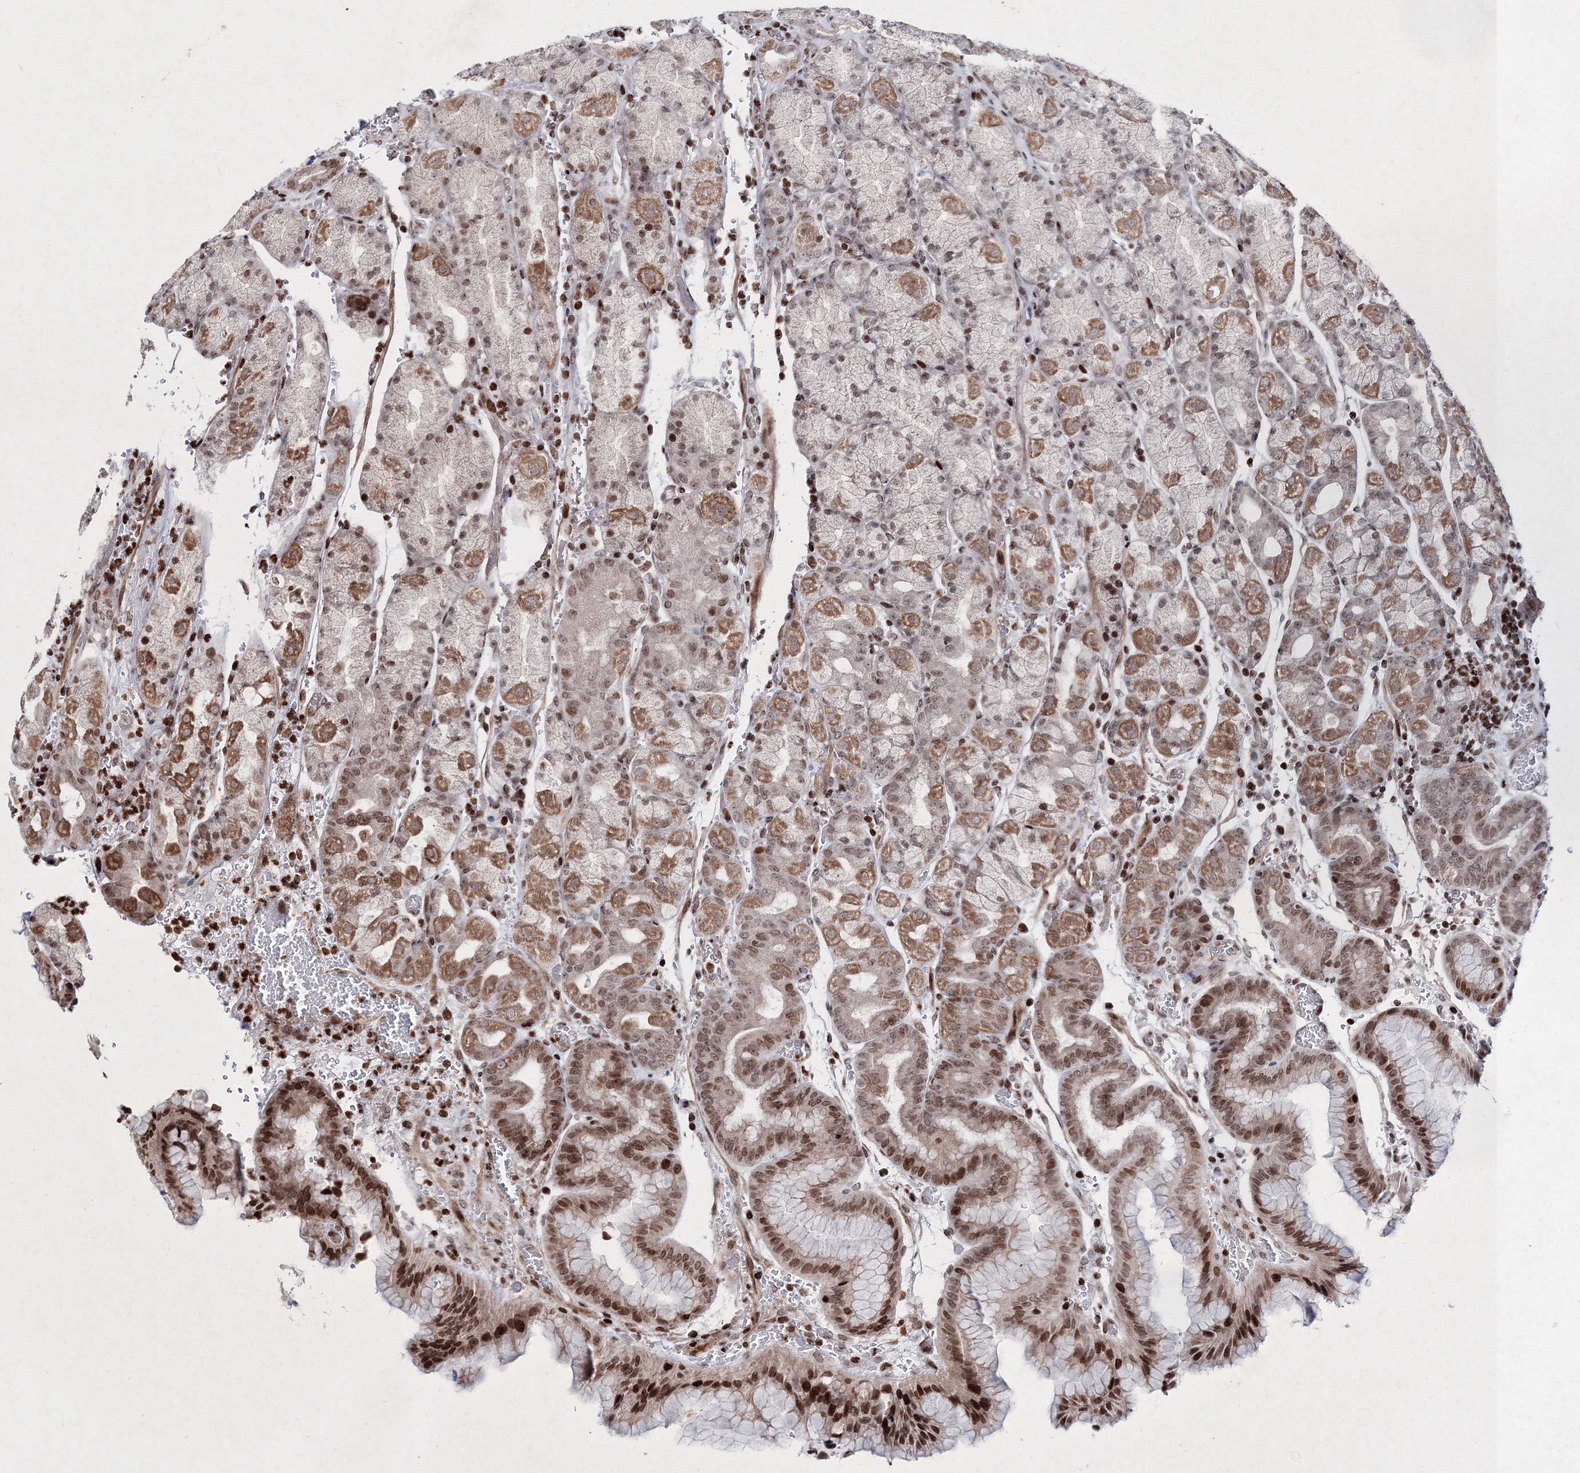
{"staining": {"intensity": "moderate", "quantity": "25%-75%", "location": "cytoplasmic/membranous,nuclear"}, "tissue": "stomach", "cell_type": "Glandular cells", "image_type": "normal", "snomed": [{"axis": "morphology", "description": "Normal tissue, NOS"}, {"axis": "morphology", "description": "Carcinoid, malignant, NOS"}, {"axis": "topography", "description": "Stomach, upper"}], "caption": "Immunohistochemistry (IHC) photomicrograph of normal stomach: human stomach stained using immunohistochemistry exhibits medium levels of moderate protein expression localized specifically in the cytoplasmic/membranous,nuclear of glandular cells, appearing as a cytoplasmic/membranous,nuclear brown color.", "gene": "SMIM29", "patient": {"sex": "male", "age": 39}}